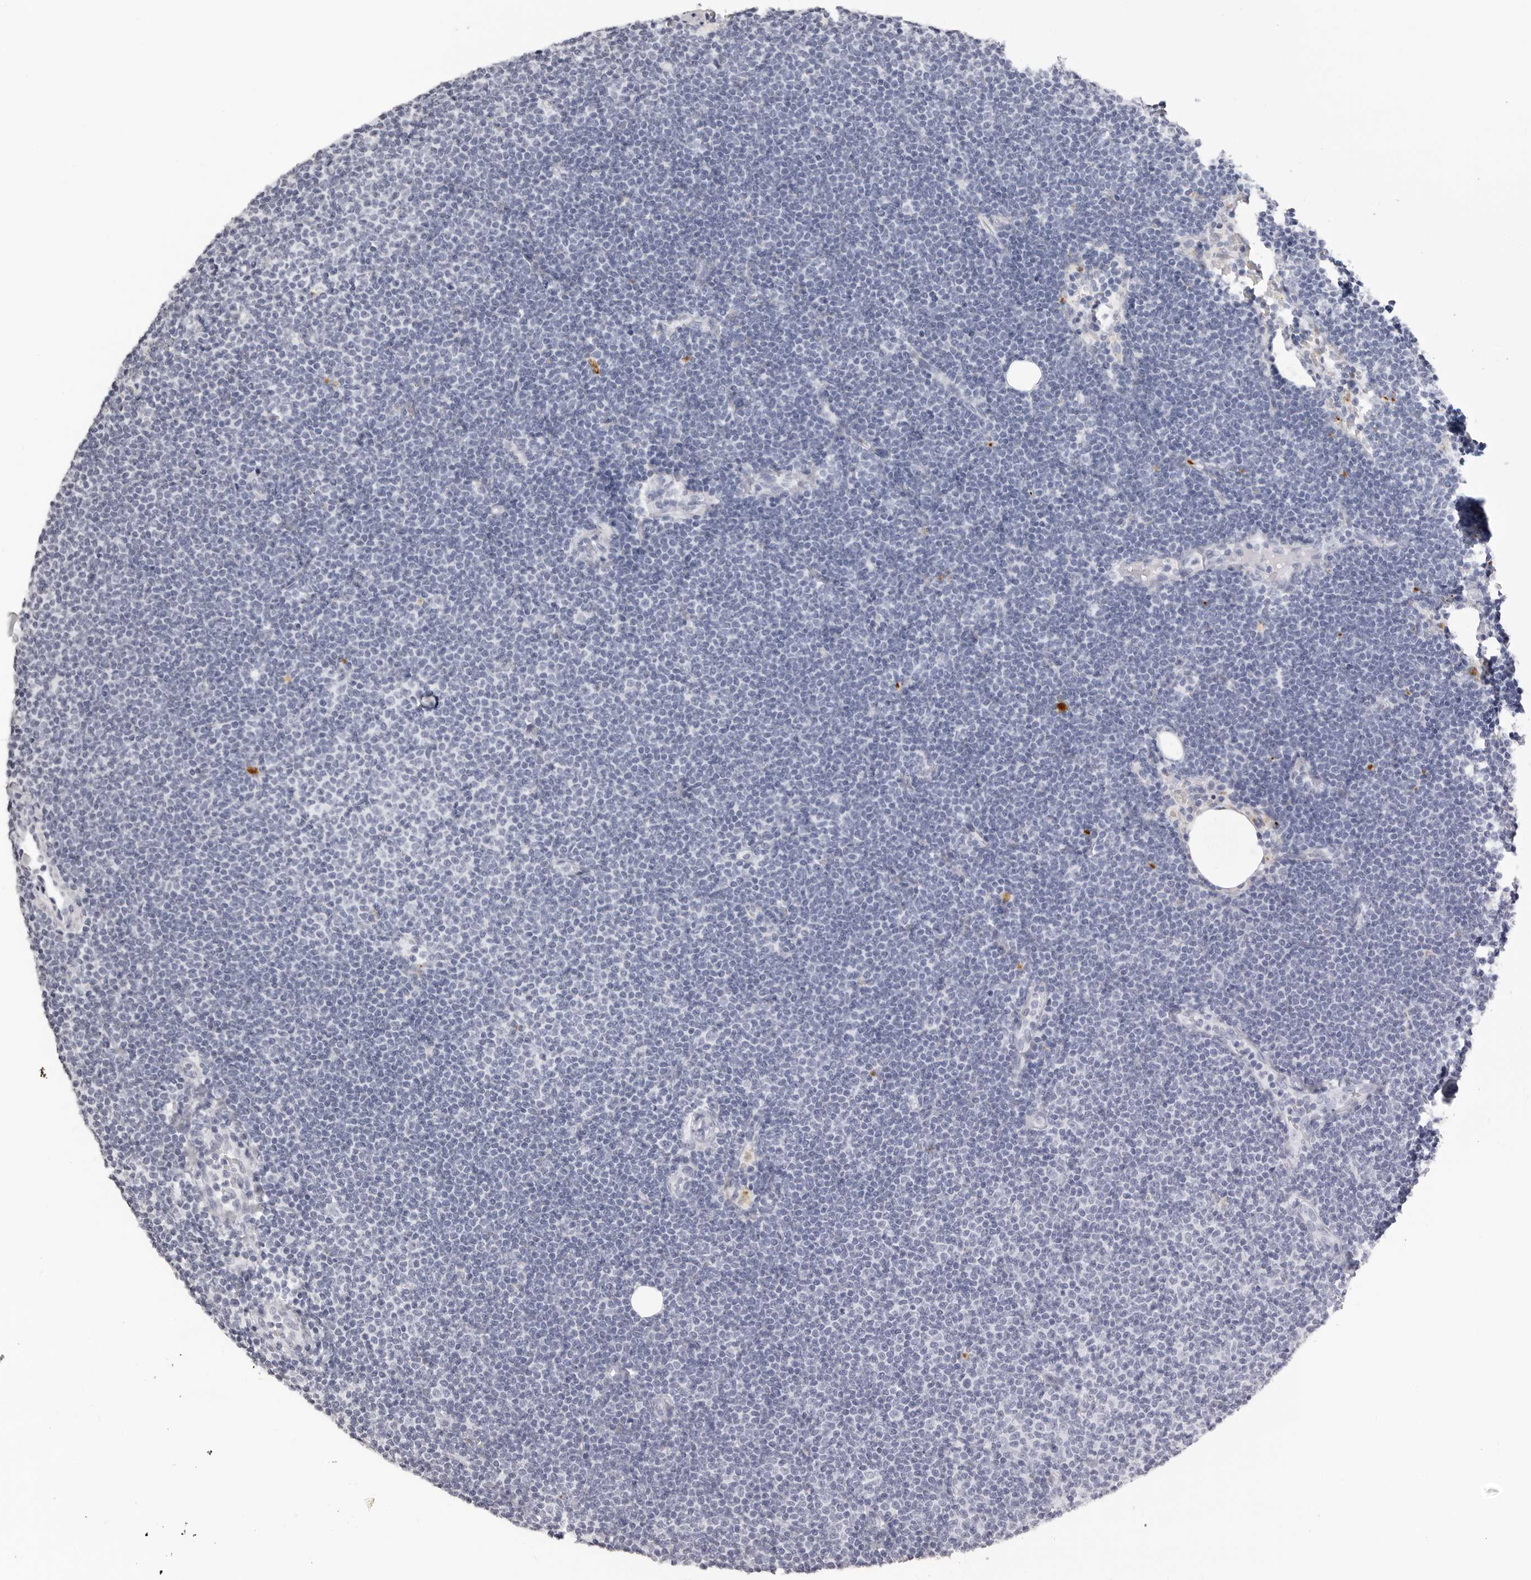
{"staining": {"intensity": "negative", "quantity": "none", "location": "none"}, "tissue": "lymphoma", "cell_type": "Tumor cells", "image_type": "cancer", "snomed": [{"axis": "morphology", "description": "Malignant lymphoma, non-Hodgkin's type, Low grade"}, {"axis": "topography", "description": "Lymph node"}], "caption": "Lymphoma was stained to show a protein in brown. There is no significant positivity in tumor cells.", "gene": "RHO", "patient": {"sex": "female", "age": 53}}